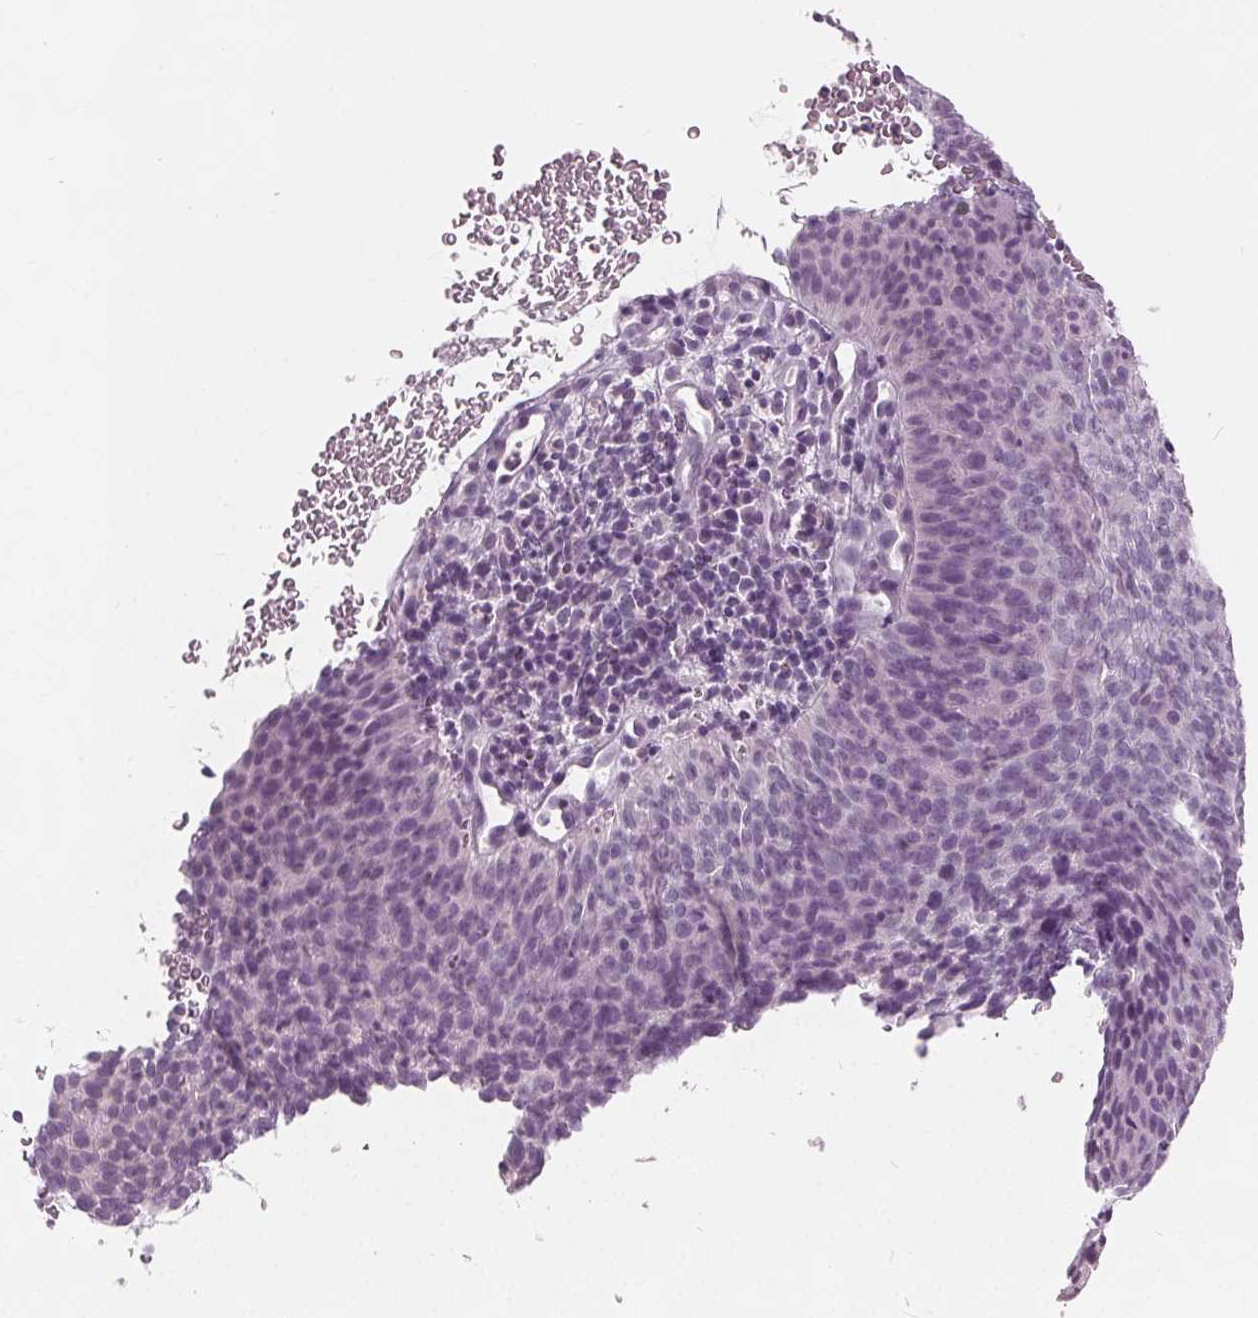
{"staining": {"intensity": "negative", "quantity": "none", "location": "none"}, "tissue": "cervical cancer", "cell_type": "Tumor cells", "image_type": "cancer", "snomed": [{"axis": "morphology", "description": "Squamous cell carcinoma, NOS"}, {"axis": "topography", "description": "Cervix"}], "caption": "Cervical cancer stained for a protein using IHC demonstrates no expression tumor cells.", "gene": "TKFC", "patient": {"sex": "female", "age": 35}}